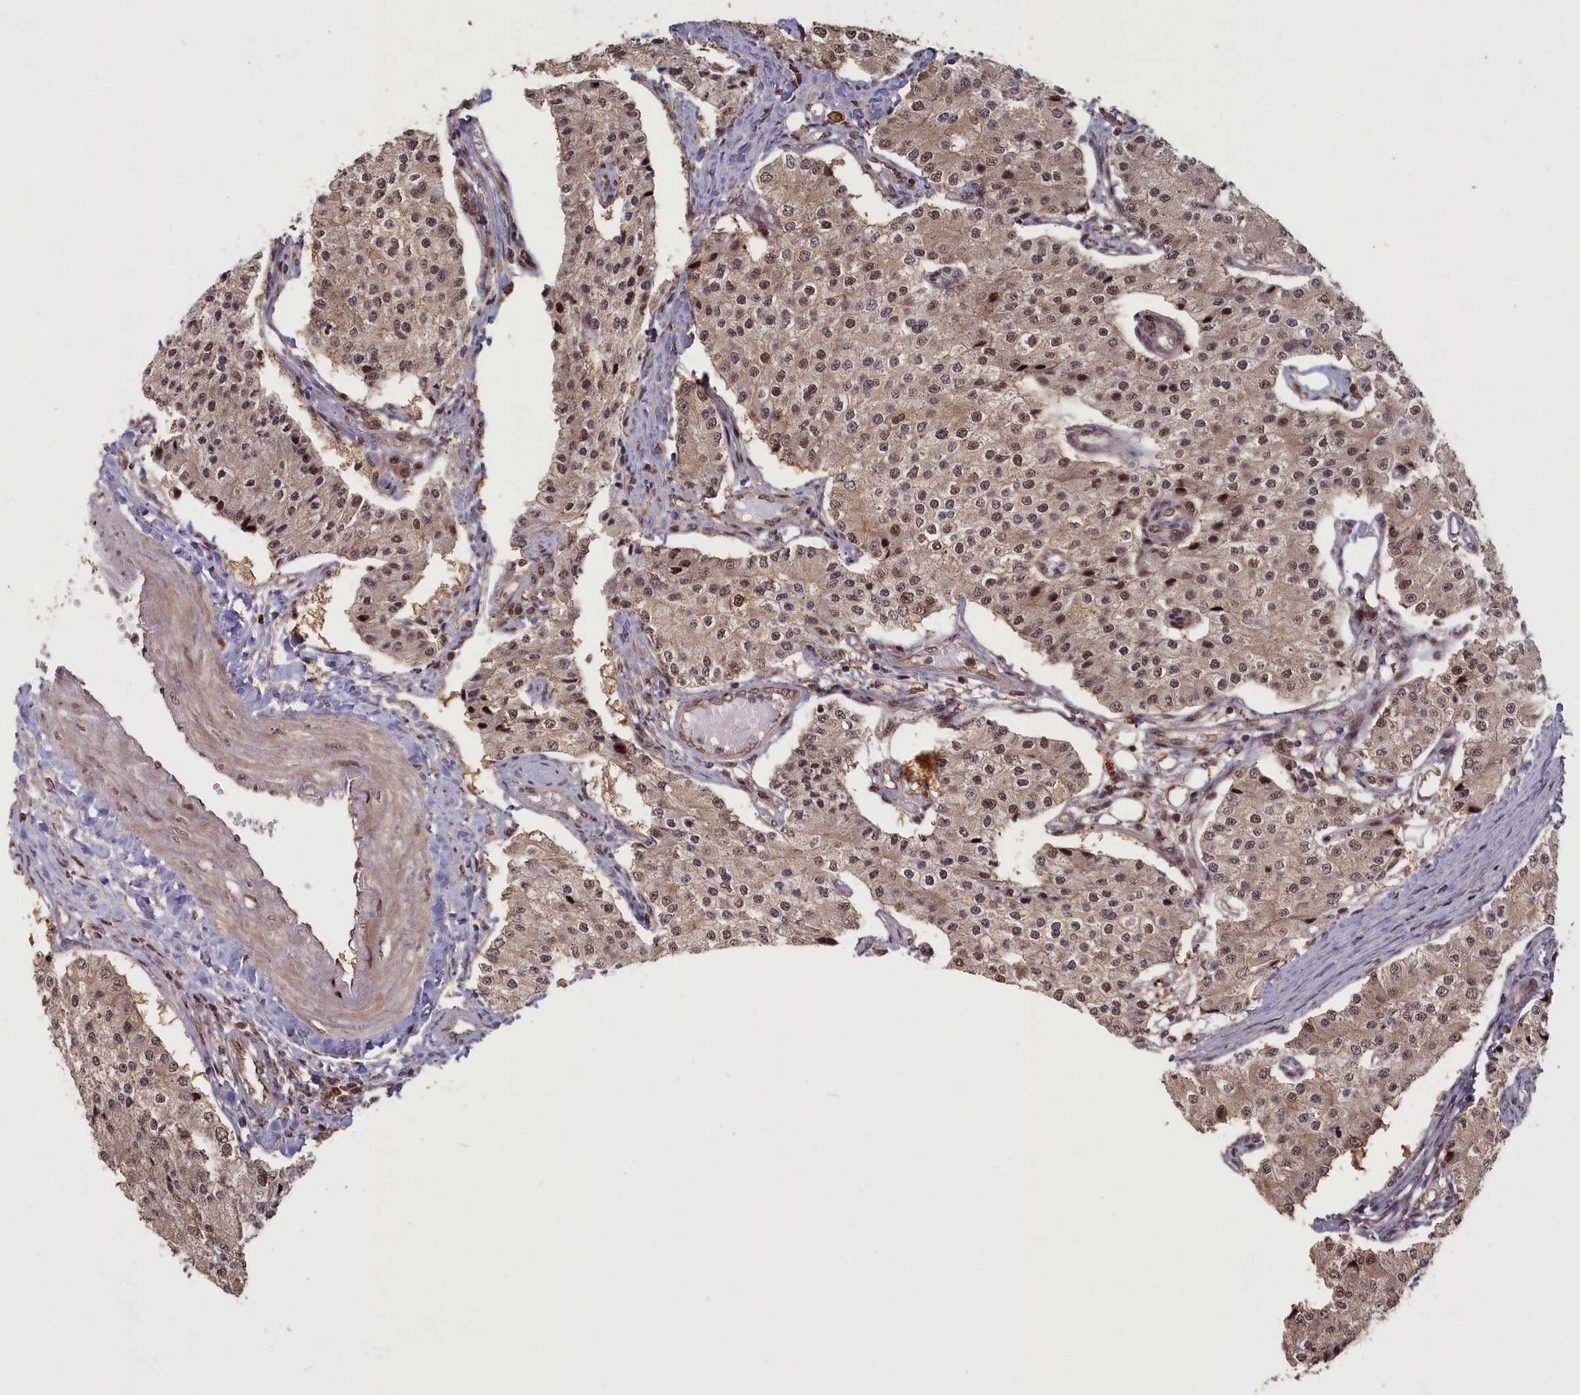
{"staining": {"intensity": "moderate", "quantity": ">75%", "location": "cytoplasmic/membranous,nuclear"}, "tissue": "carcinoid", "cell_type": "Tumor cells", "image_type": "cancer", "snomed": [{"axis": "morphology", "description": "Carcinoid, malignant, NOS"}, {"axis": "topography", "description": "Colon"}], "caption": "Carcinoid stained with a brown dye displays moderate cytoplasmic/membranous and nuclear positive expression in about >75% of tumor cells.", "gene": "HIF3A", "patient": {"sex": "female", "age": 52}}